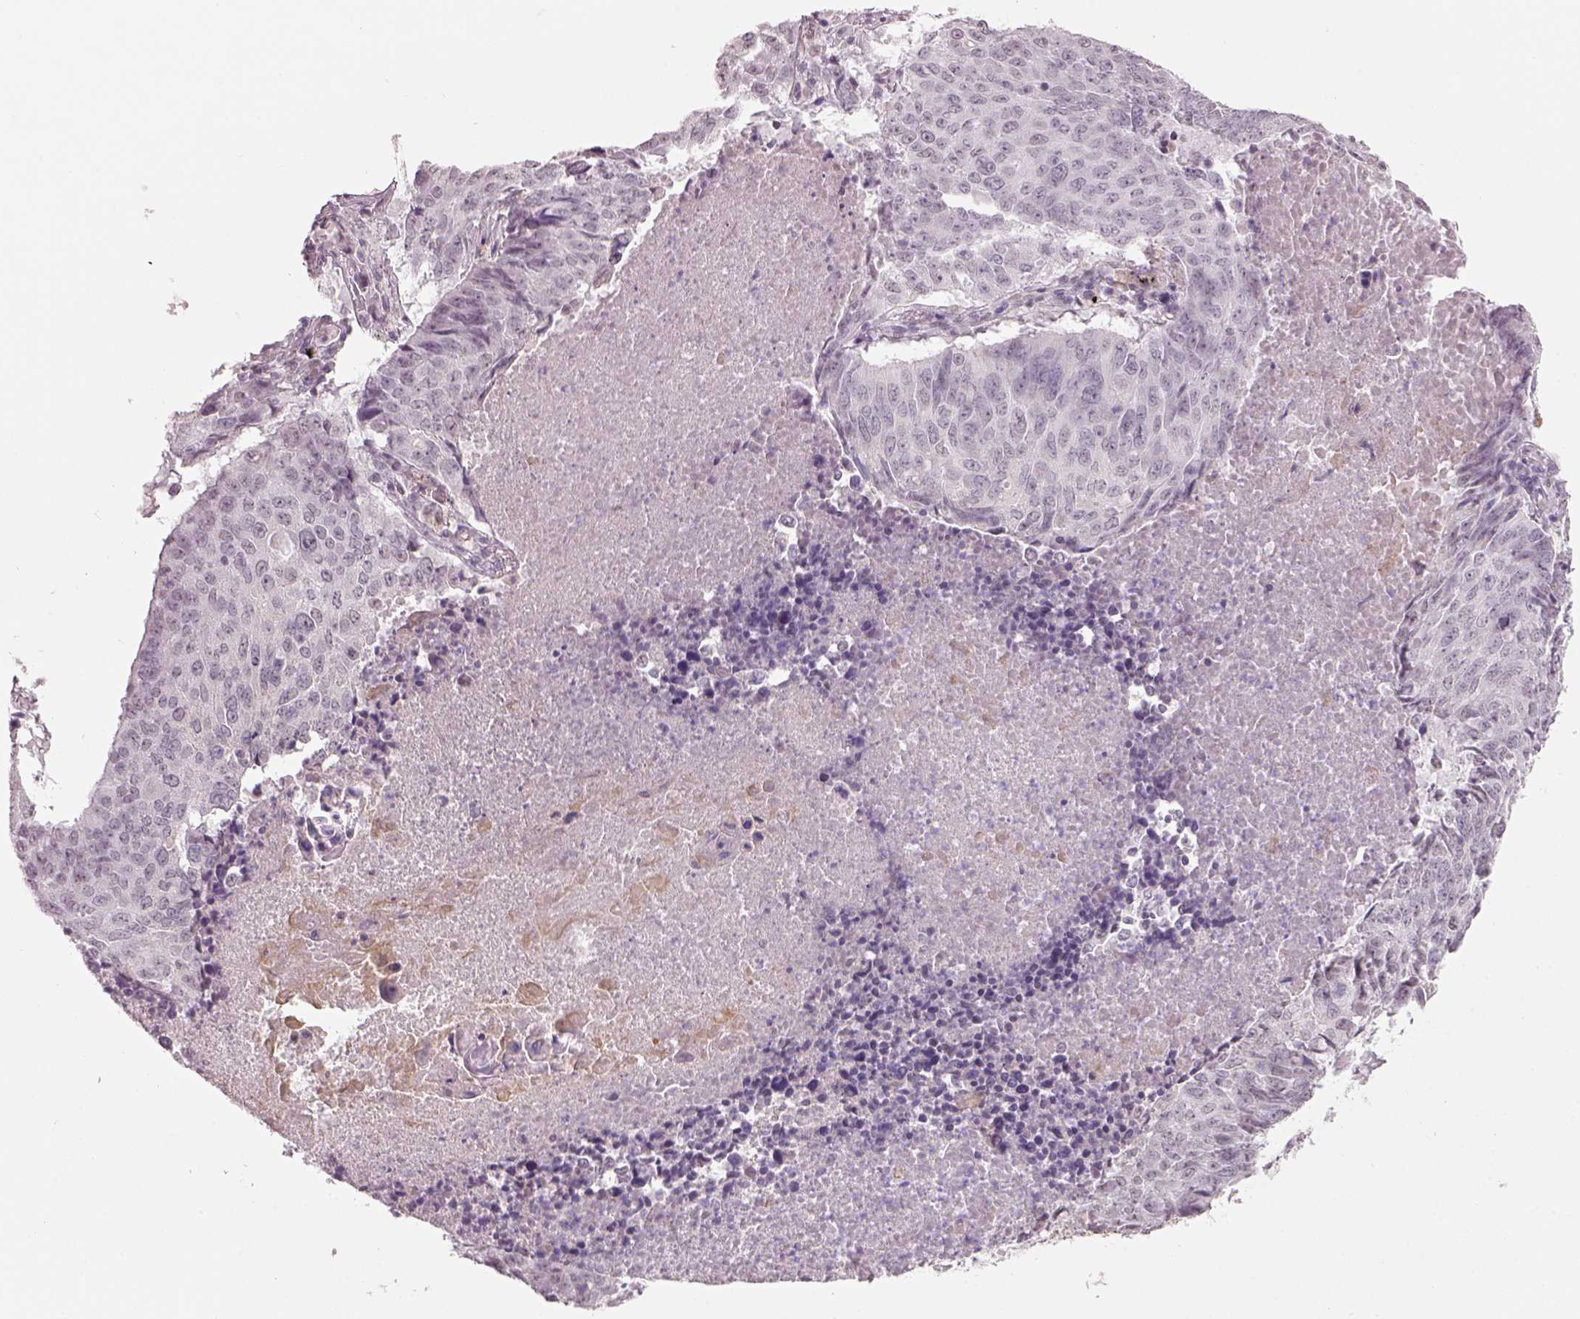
{"staining": {"intensity": "negative", "quantity": "none", "location": "none"}, "tissue": "lung cancer", "cell_type": "Tumor cells", "image_type": "cancer", "snomed": [{"axis": "morphology", "description": "Normal tissue, NOS"}, {"axis": "morphology", "description": "Squamous cell carcinoma, NOS"}, {"axis": "topography", "description": "Bronchus"}, {"axis": "topography", "description": "Lung"}], "caption": "Immunohistochemistry (IHC) image of human lung squamous cell carcinoma stained for a protein (brown), which demonstrates no staining in tumor cells. (DAB immunohistochemistry (IHC) with hematoxylin counter stain).", "gene": "NAT8", "patient": {"sex": "male", "age": 64}}